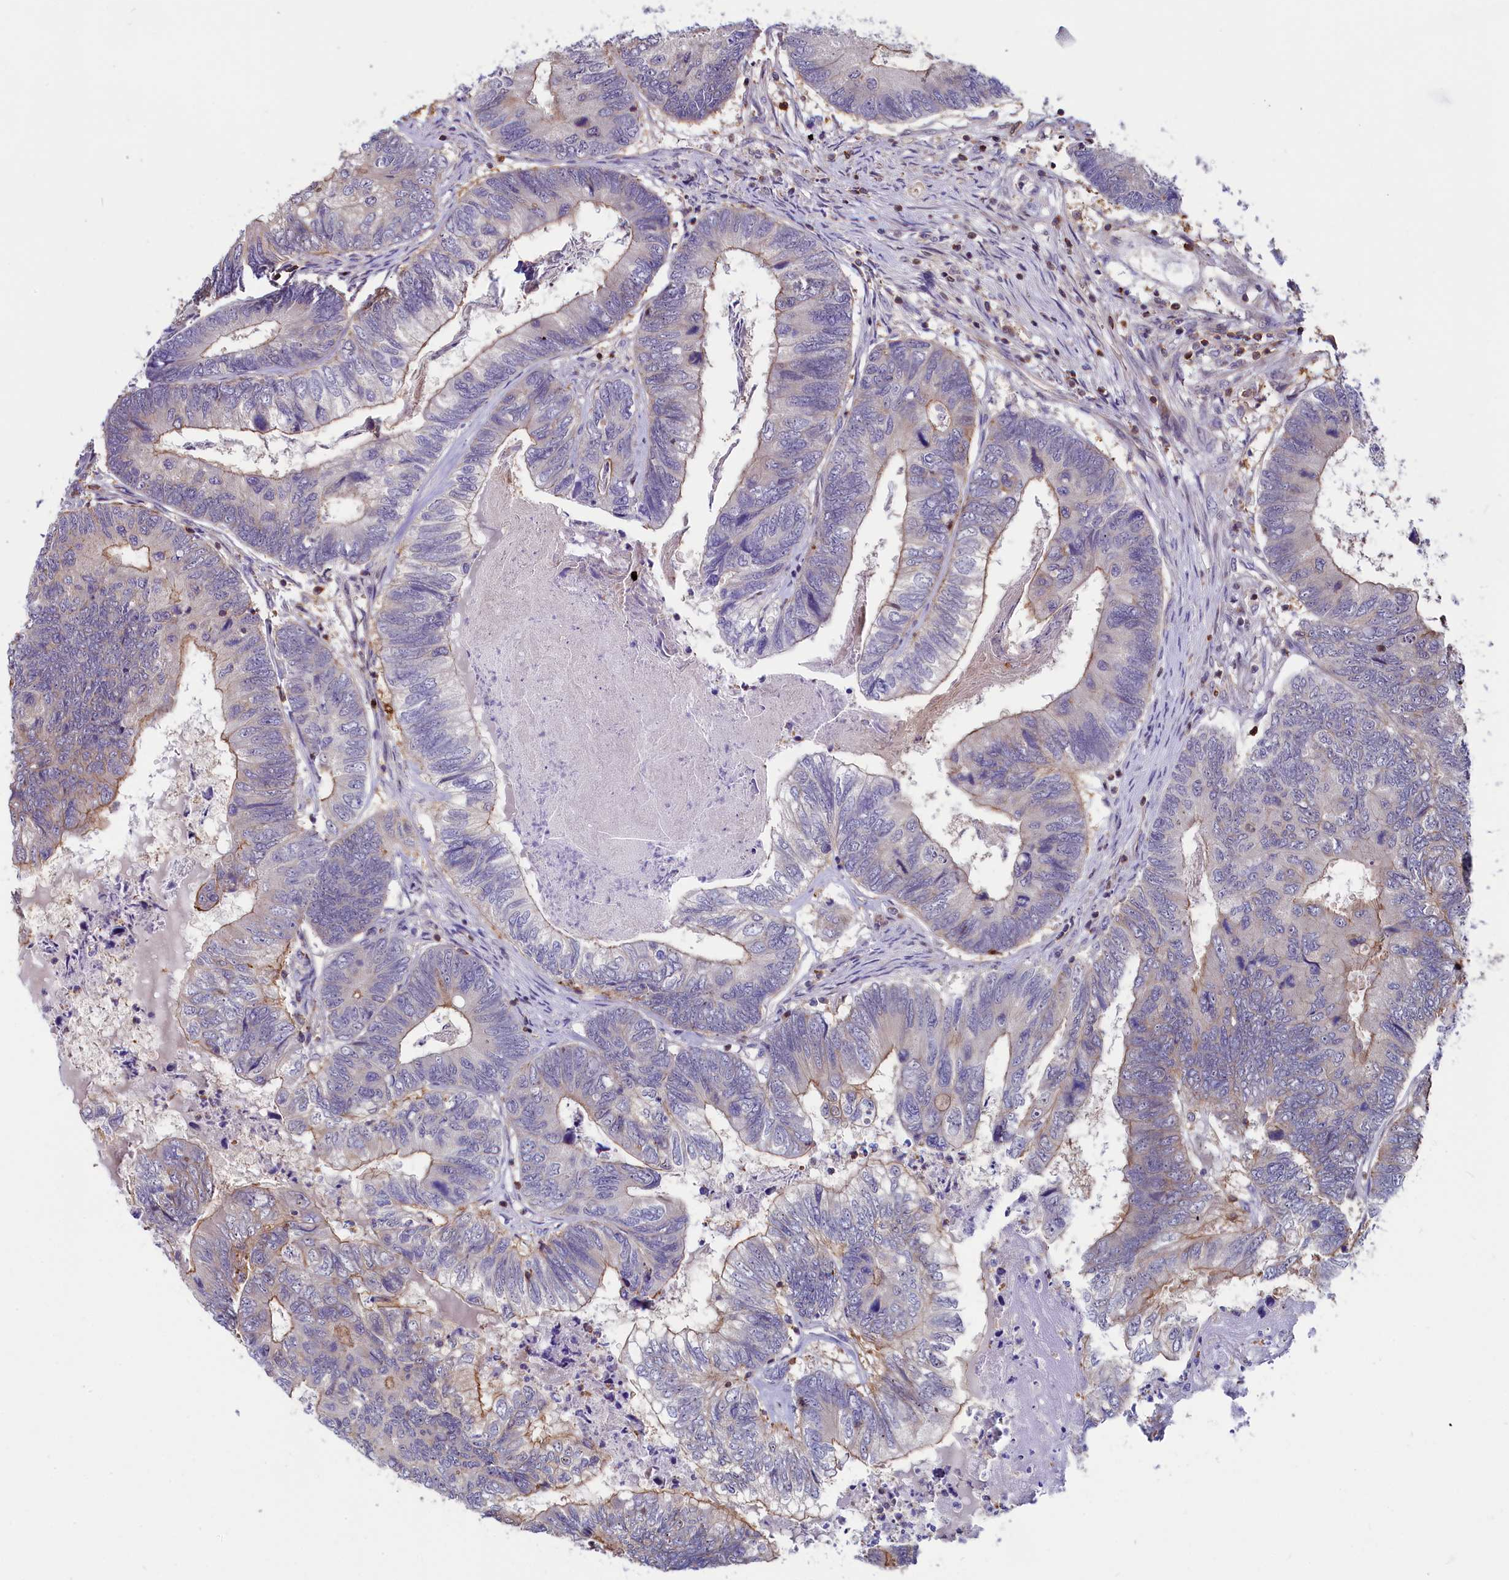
{"staining": {"intensity": "weak", "quantity": "<25%", "location": "cytoplasmic/membranous"}, "tissue": "colorectal cancer", "cell_type": "Tumor cells", "image_type": "cancer", "snomed": [{"axis": "morphology", "description": "Adenocarcinoma, NOS"}, {"axis": "topography", "description": "Colon"}], "caption": "DAB (3,3'-diaminobenzidine) immunohistochemical staining of human colorectal cancer (adenocarcinoma) shows no significant positivity in tumor cells.", "gene": "CIAPIN1", "patient": {"sex": "female", "age": 67}}